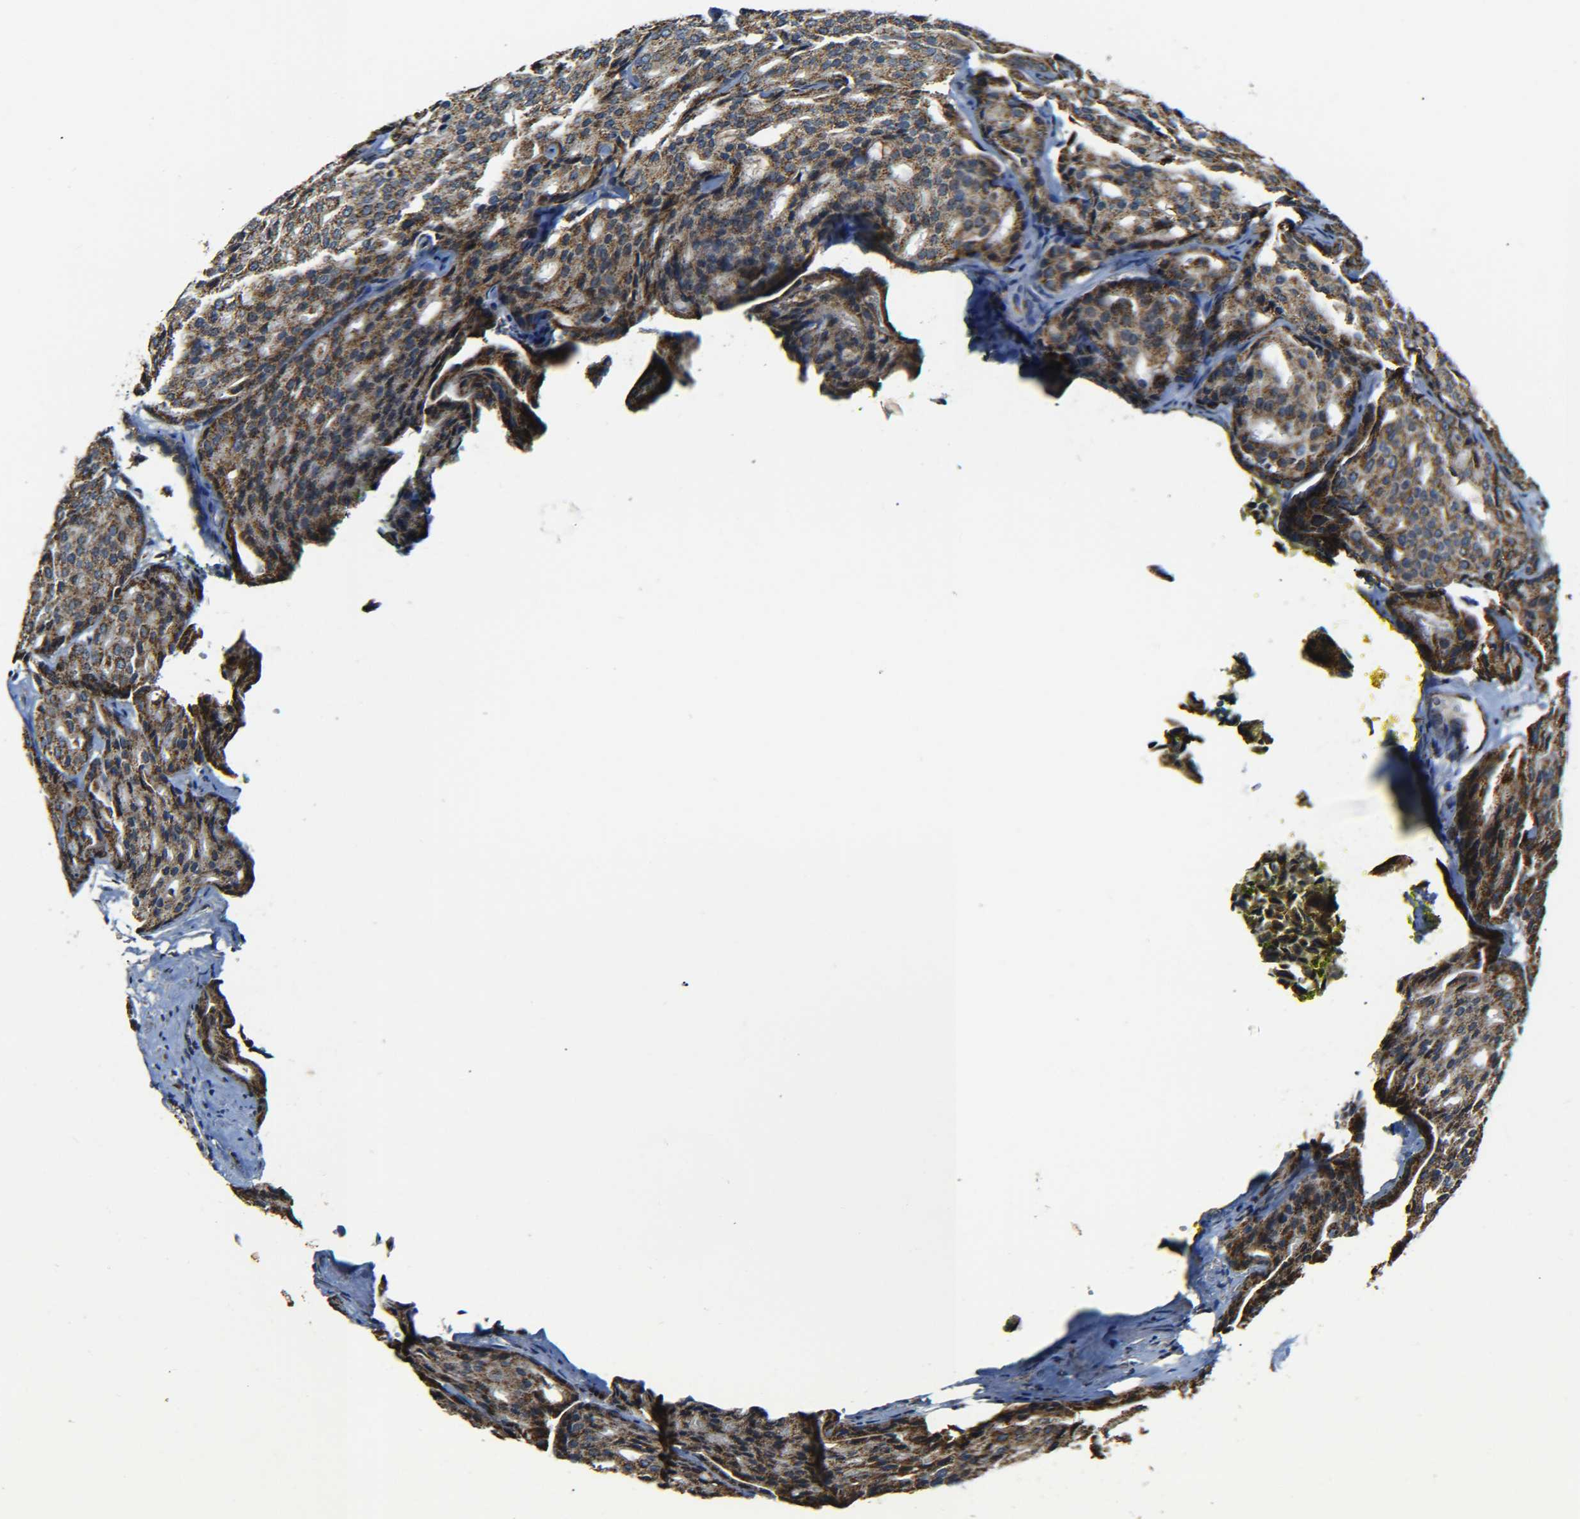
{"staining": {"intensity": "moderate", "quantity": ">75%", "location": "cytoplasmic/membranous"}, "tissue": "prostate cancer", "cell_type": "Tumor cells", "image_type": "cancer", "snomed": [{"axis": "morphology", "description": "Adenocarcinoma, High grade"}, {"axis": "topography", "description": "Prostate"}], "caption": "Brown immunohistochemical staining in human prostate cancer demonstrates moderate cytoplasmic/membranous expression in approximately >75% of tumor cells. (DAB = brown stain, brightfield microscopy at high magnification).", "gene": "NR3C2", "patient": {"sex": "male", "age": 64}}